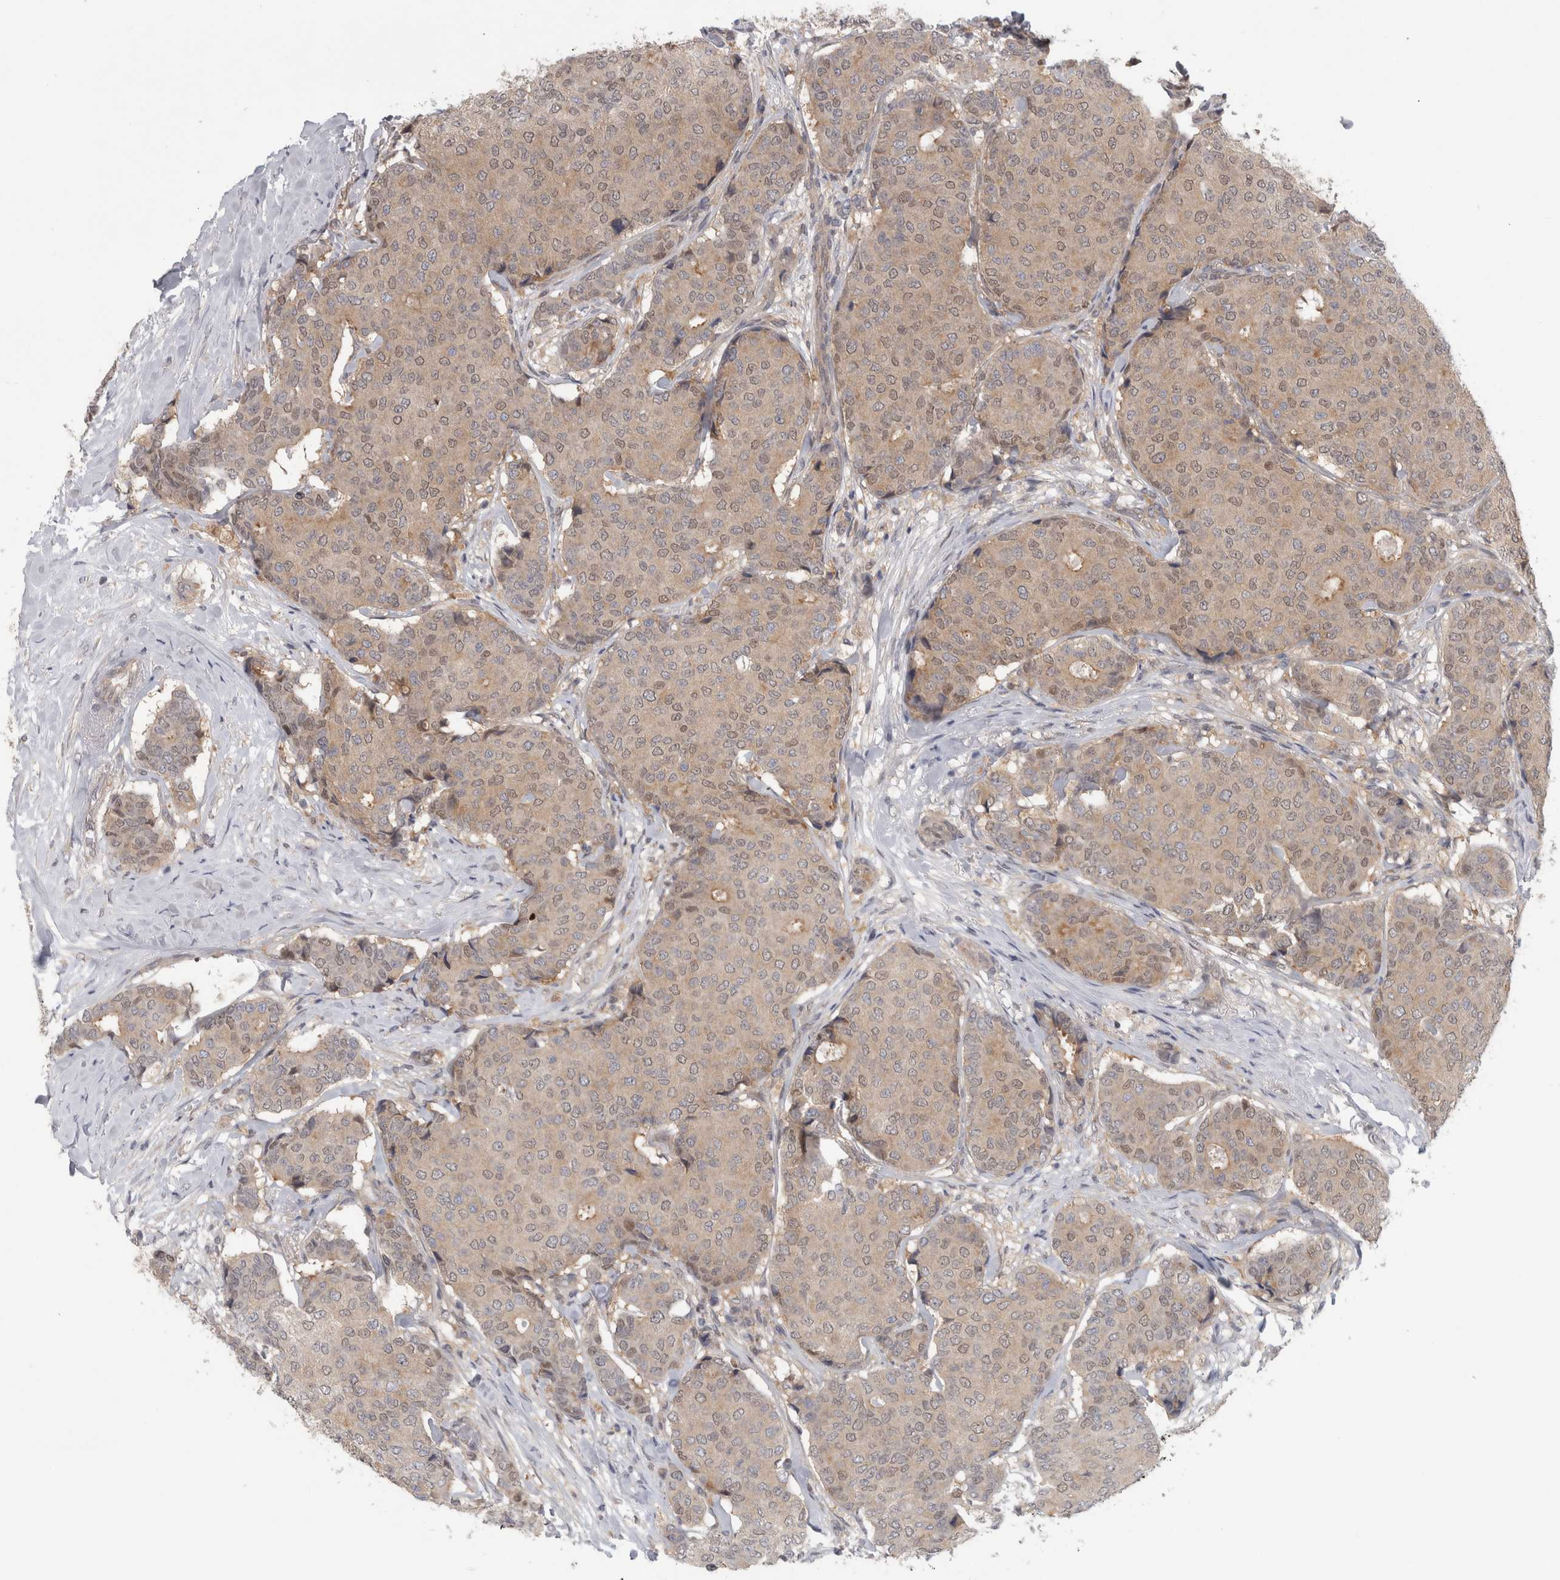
{"staining": {"intensity": "weak", "quantity": "25%-75%", "location": "cytoplasmic/membranous,nuclear"}, "tissue": "breast cancer", "cell_type": "Tumor cells", "image_type": "cancer", "snomed": [{"axis": "morphology", "description": "Duct carcinoma"}, {"axis": "topography", "description": "Breast"}], "caption": "This histopathology image displays breast invasive ductal carcinoma stained with immunohistochemistry to label a protein in brown. The cytoplasmic/membranous and nuclear of tumor cells show weak positivity for the protein. Nuclei are counter-stained blue.", "gene": "PIGP", "patient": {"sex": "female", "age": 75}}